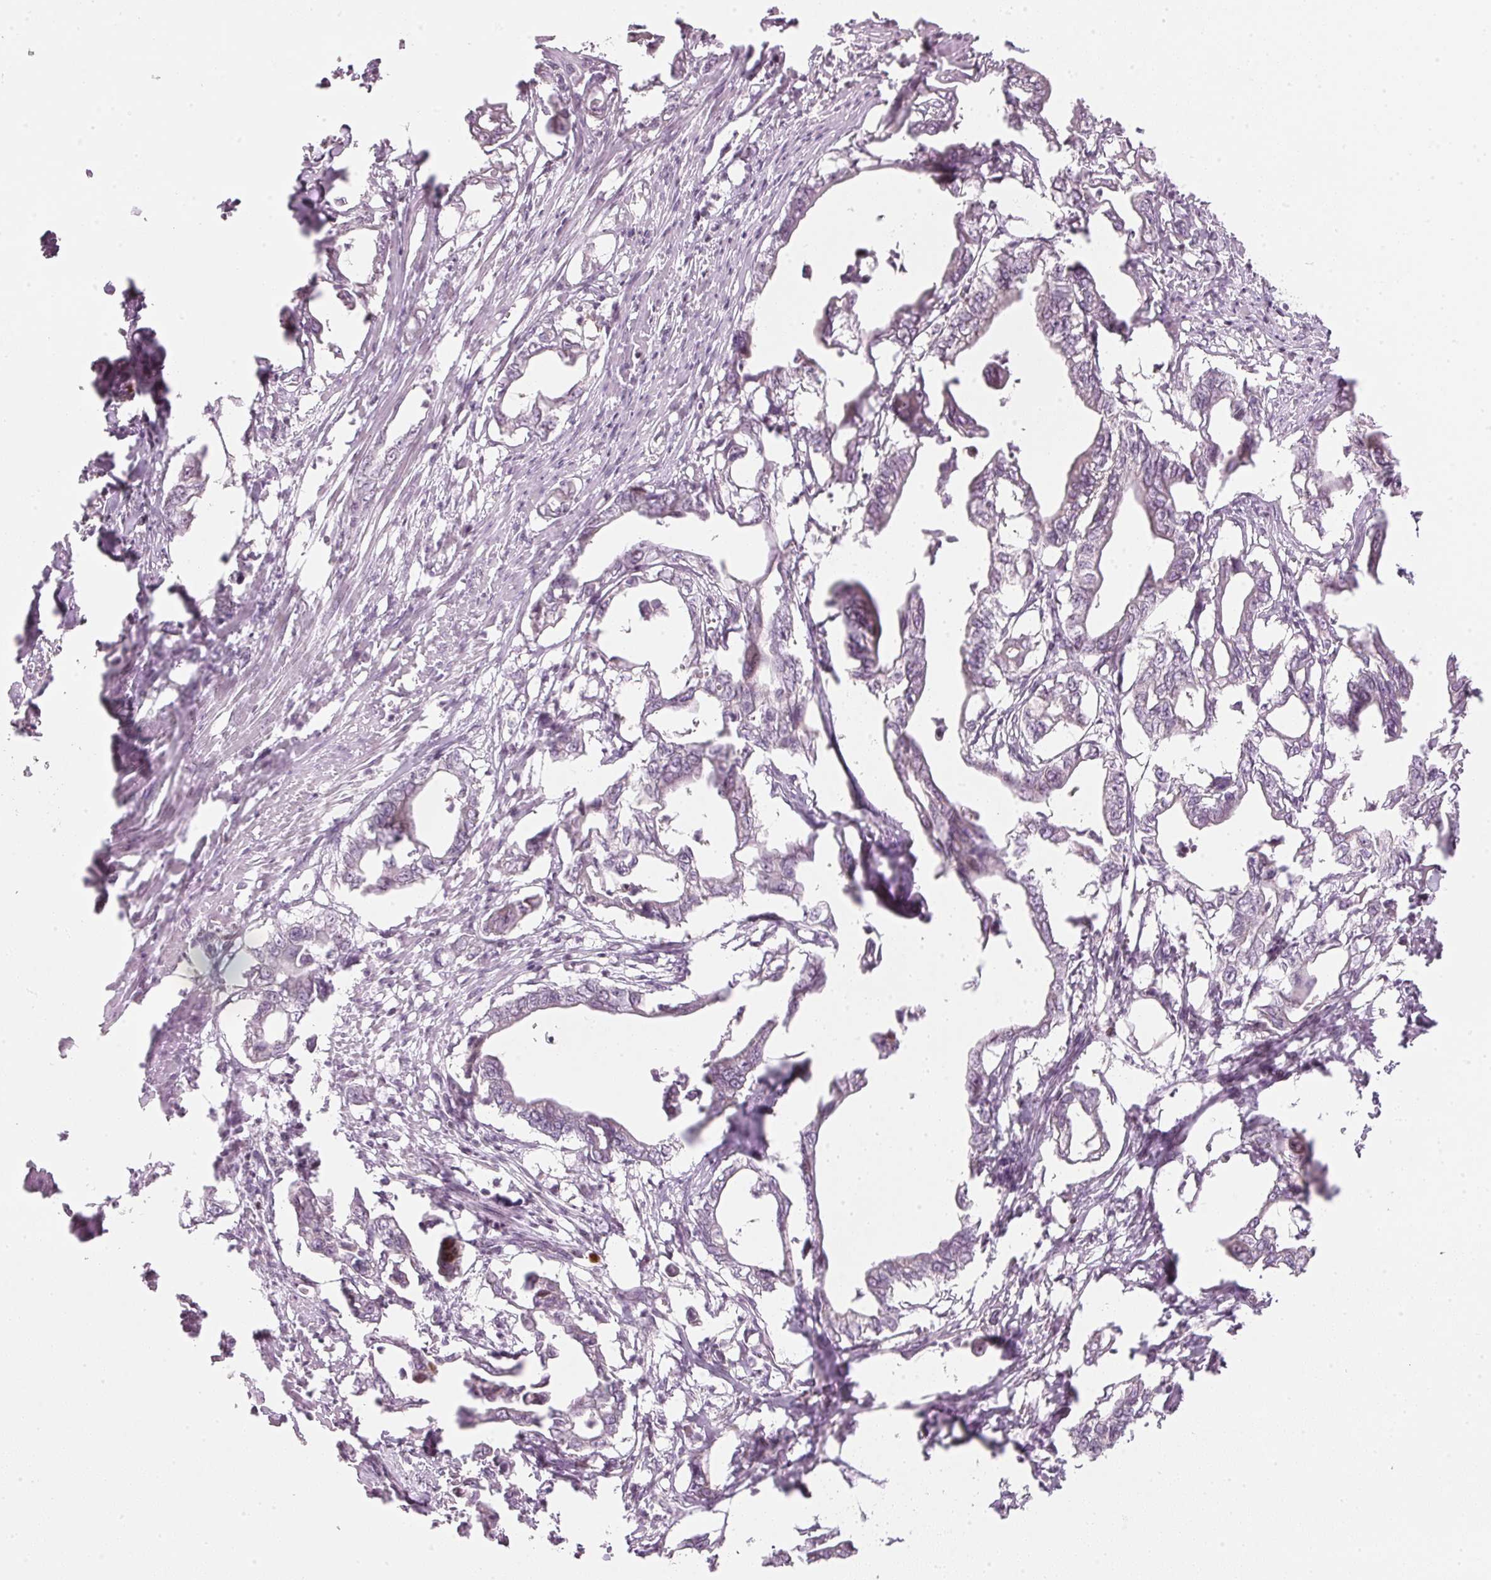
{"staining": {"intensity": "moderate", "quantity": "<25%", "location": "cytoplasmic/membranous"}, "tissue": "pancreatic cancer", "cell_type": "Tumor cells", "image_type": "cancer", "snomed": [{"axis": "morphology", "description": "Adenocarcinoma, NOS"}, {"axis": "topography", "description": "Pancreas"}], "caption": "Protein positivity by immunohistochemistry demonstrates moderate cytoplasmic/membranous staining in approximately <25% of tumor cells in adenocarcinoma (pancreatic). (brown staining indicates protein expression, while blue staining denotes nuclei).", "gene": "SFRP4", "patient": {"sex": "male", "age": 61}}